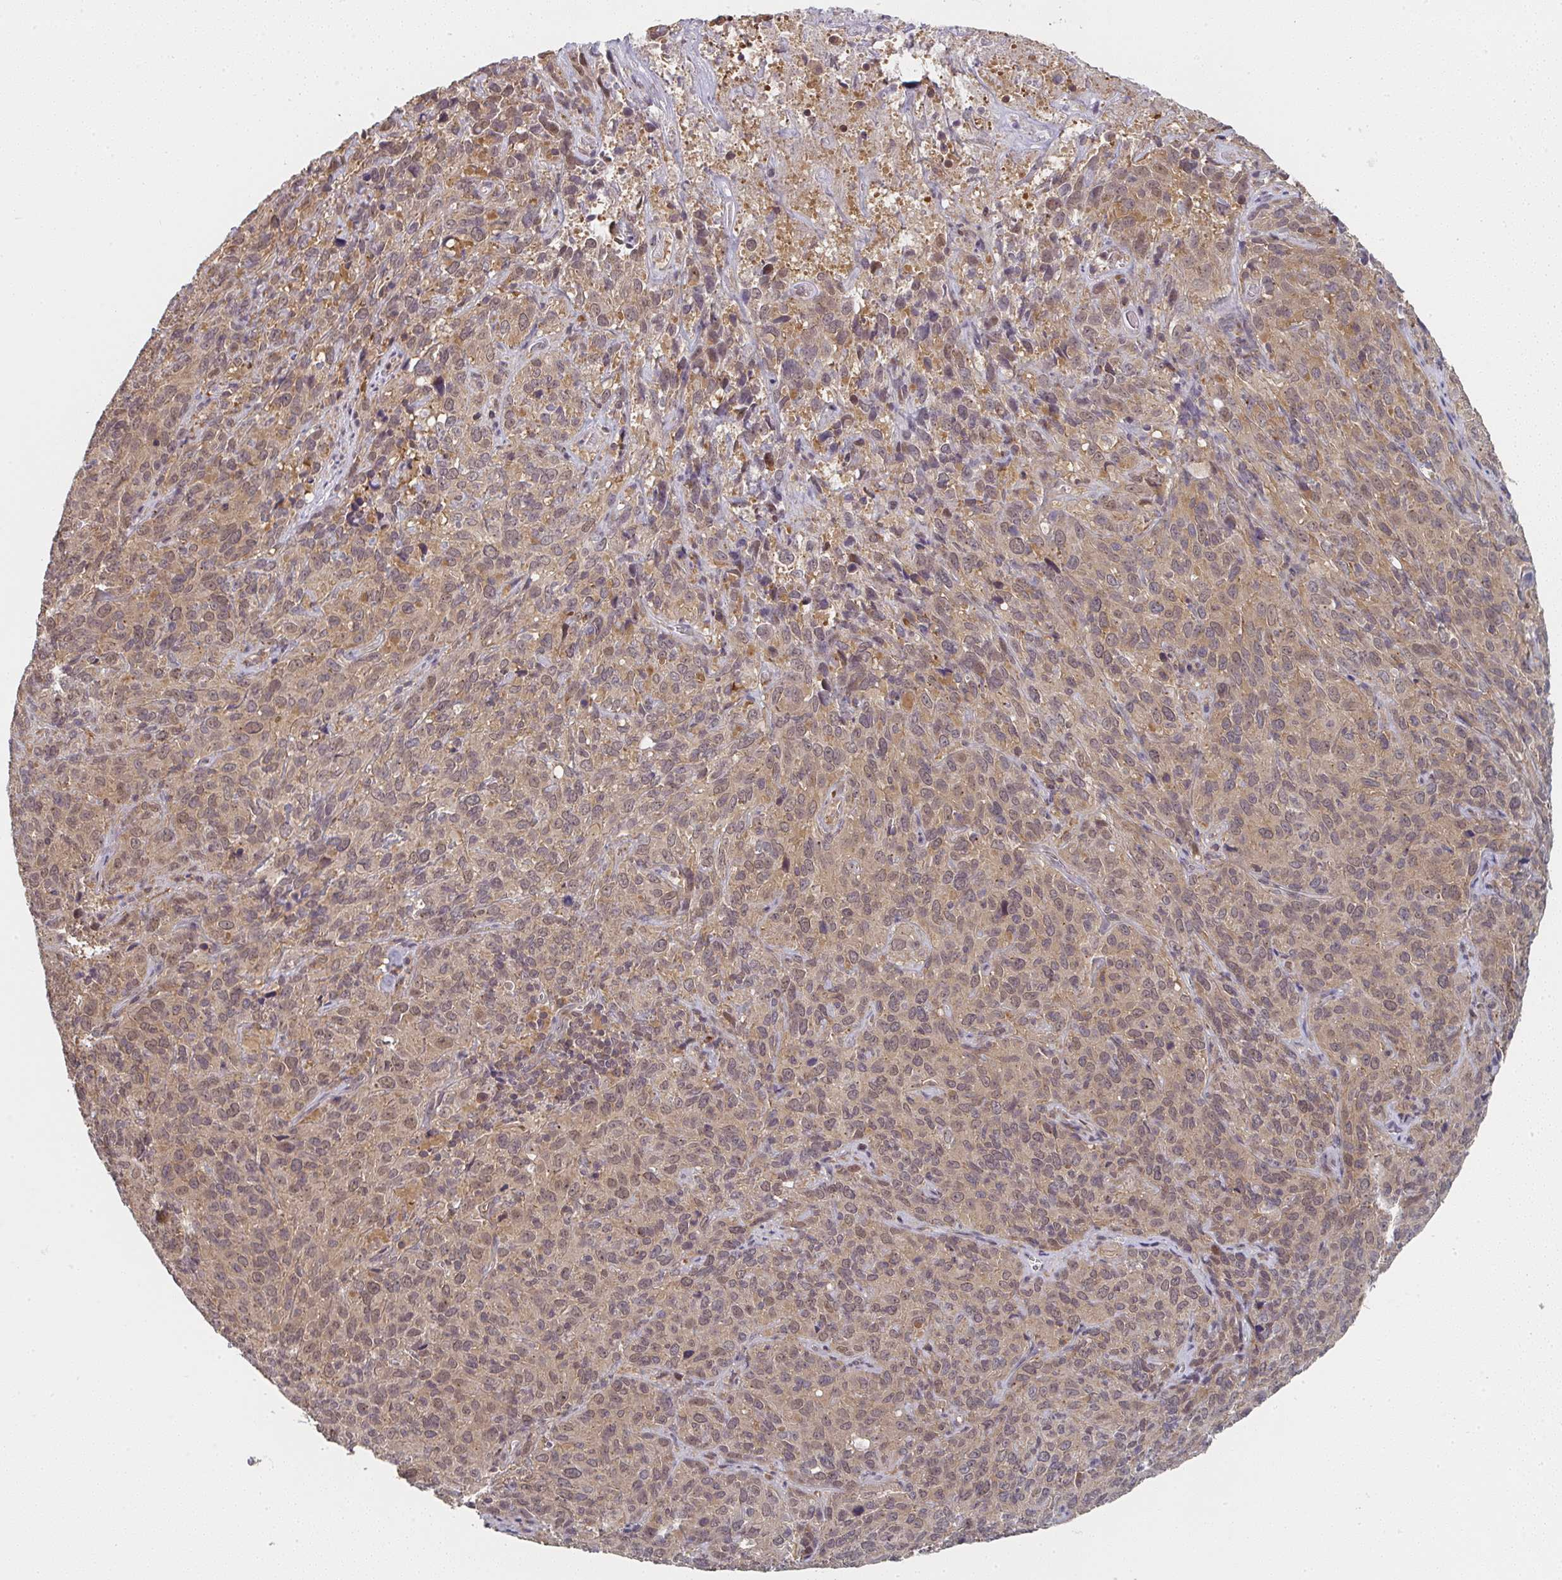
{"staining": {"intensity": "weak", "quantity": ">75%", "location": "cytoplasmic/membranous,nuclear"}, "tissue": "cervical cancer", "cell_type": "Tumor cells", "image_type": "cancer", "snomed": [{"axis": "morphology", "description": "Squamous cell carcinoma, NOS"}, {"axis": "topography", "description": "Cervix"}], "caption": "Cervical cancer (squamous cell carcinoma) stained with a protein marker demonstrates weak staining in tumor cells.", "gene": "RANGRF", "patient": {"sex": "female", "age": 51}}